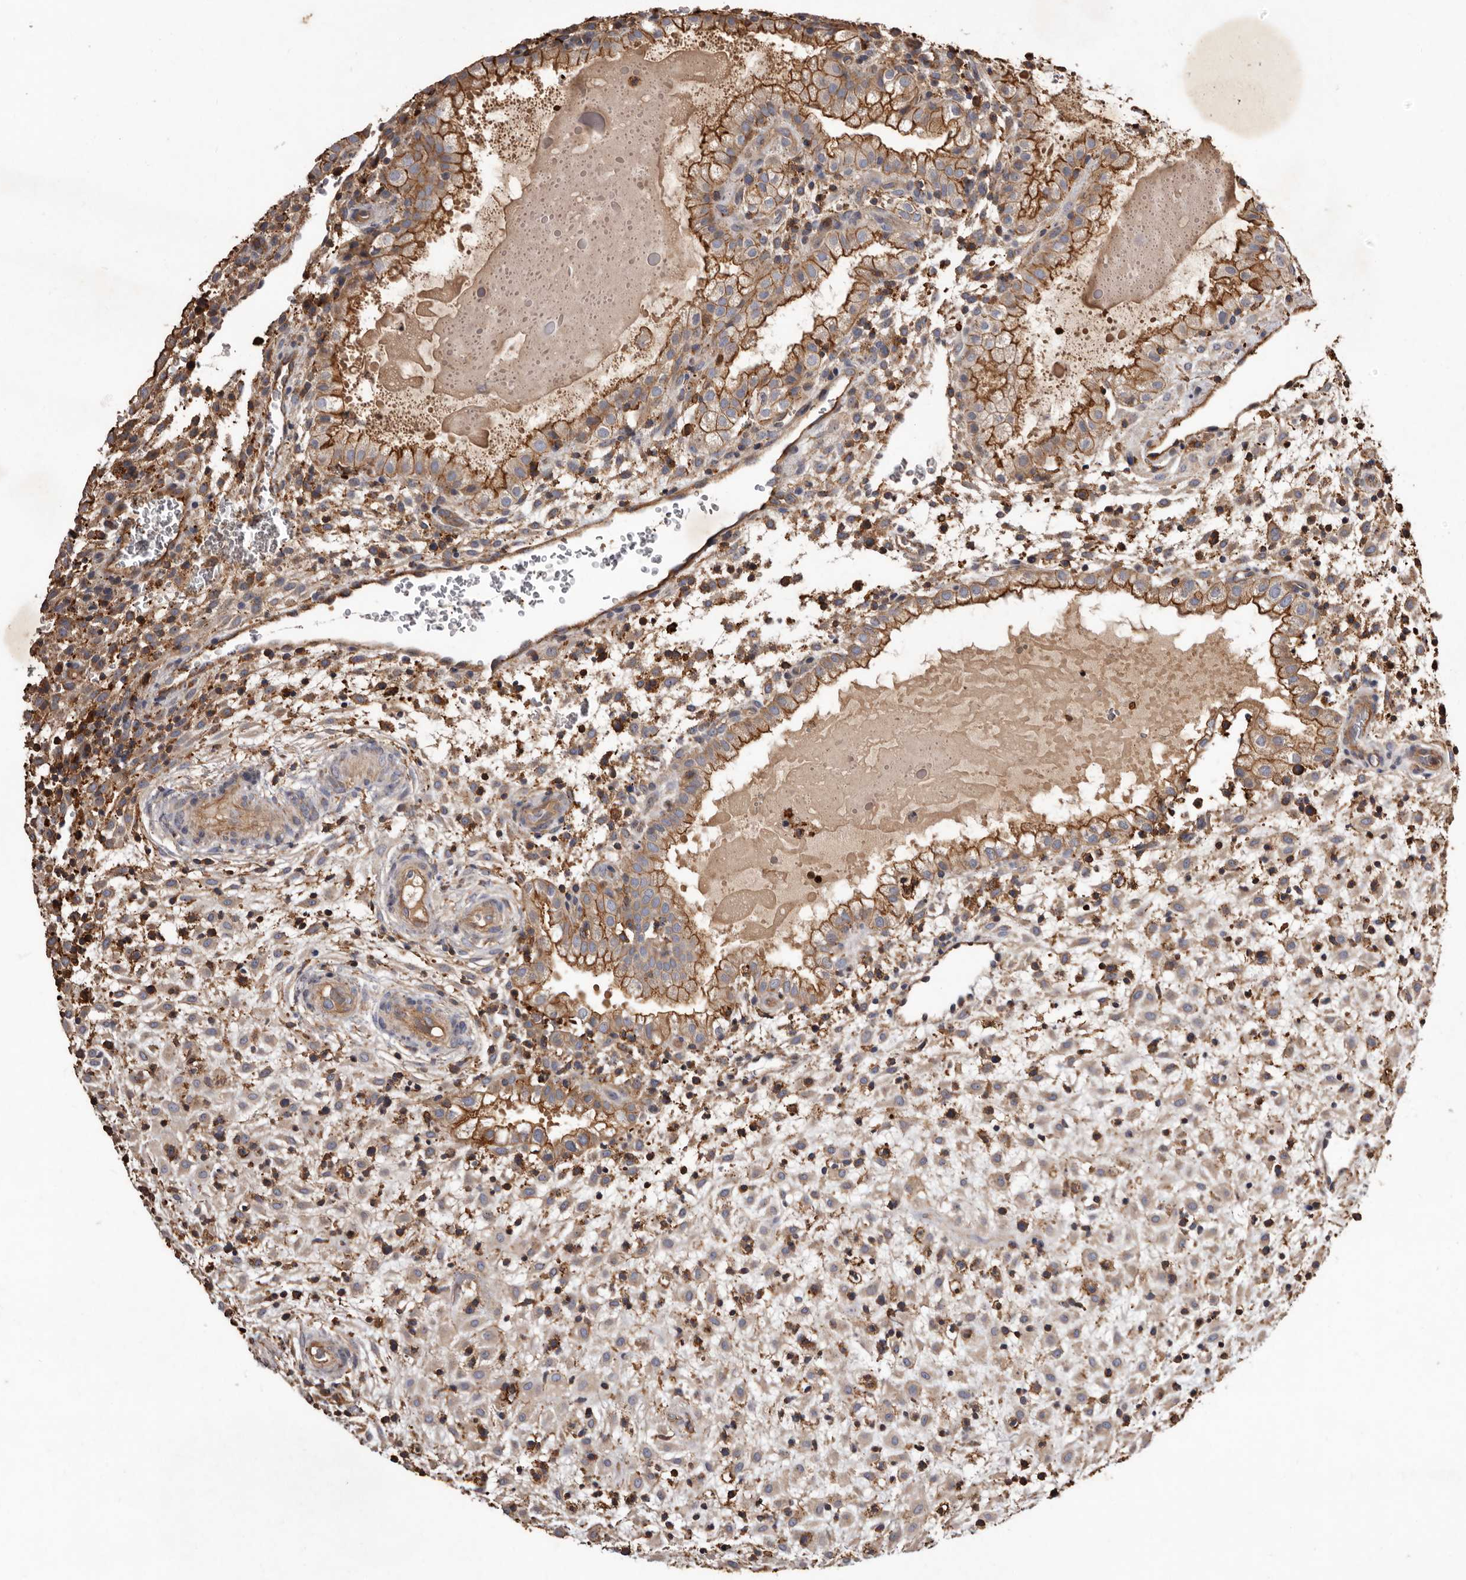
{"staining": {"intensity": "moderate", "quantity": ">75%", "location": "cytoplasmic/membranous"}, "tissue": "placenta", "cell_type": "Decidual cells", "image_type": "normal", "snomed": [{"axis": "morphology", "description": "Normal tissue, NOS"}, {"axis": "topography", "description": "Placenta"}], "caption": "Decidual cells reveal medium levels of moderate cytoplasmic/membranous positivity in about >75% of cells in unremarkable placenta.", "gene": "COQ8B", "patient": {"sex": "female", "age": 35}}